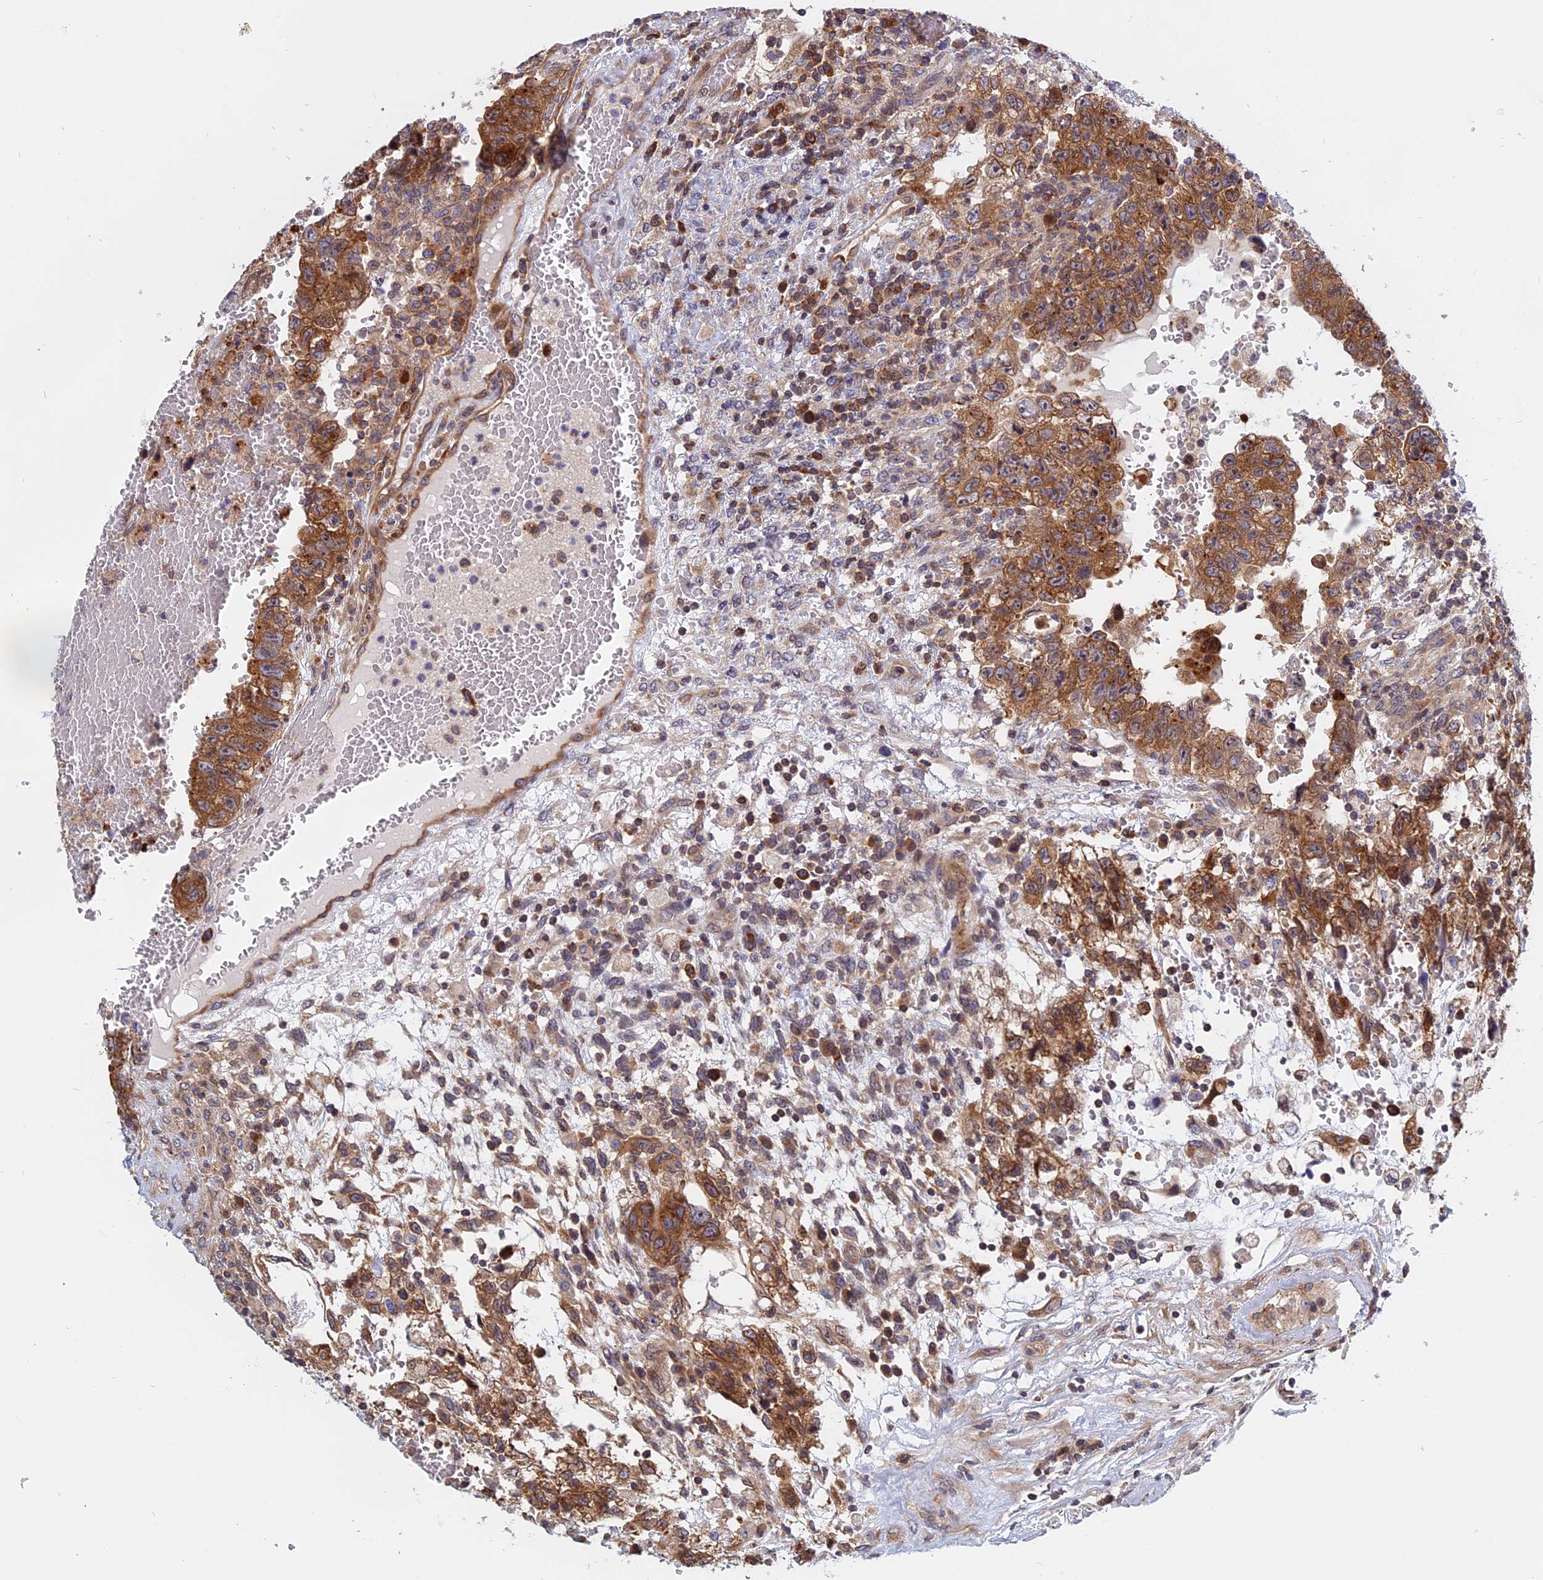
{"staining": {"intensity": "moderate", "quantity": ">75%", "location": "cytoplasmic/membranous"}, "tissue": "testis cancer", "cell_type": "Tumor cells", "image_type": "cancer", "snomed": [{"axis": "morphology", "description": "Carcinoma, Embryonal, NOS"}, {"axis": "topography", "description": "Testis"}], "caption": "Immunohistochemistry (IHC) (DAB) staining of testis cancer (embryonal carcinoma) exhibits moderate cytoplasmic/membranous protein staining in about >75% of tumor cells. Using DAB (brown) and hematoxylin (blue) stains, captured at high magnification using brightfield microscopy.", "gene": "NAA10", "patient": {"sex": "male", "age": 36}}